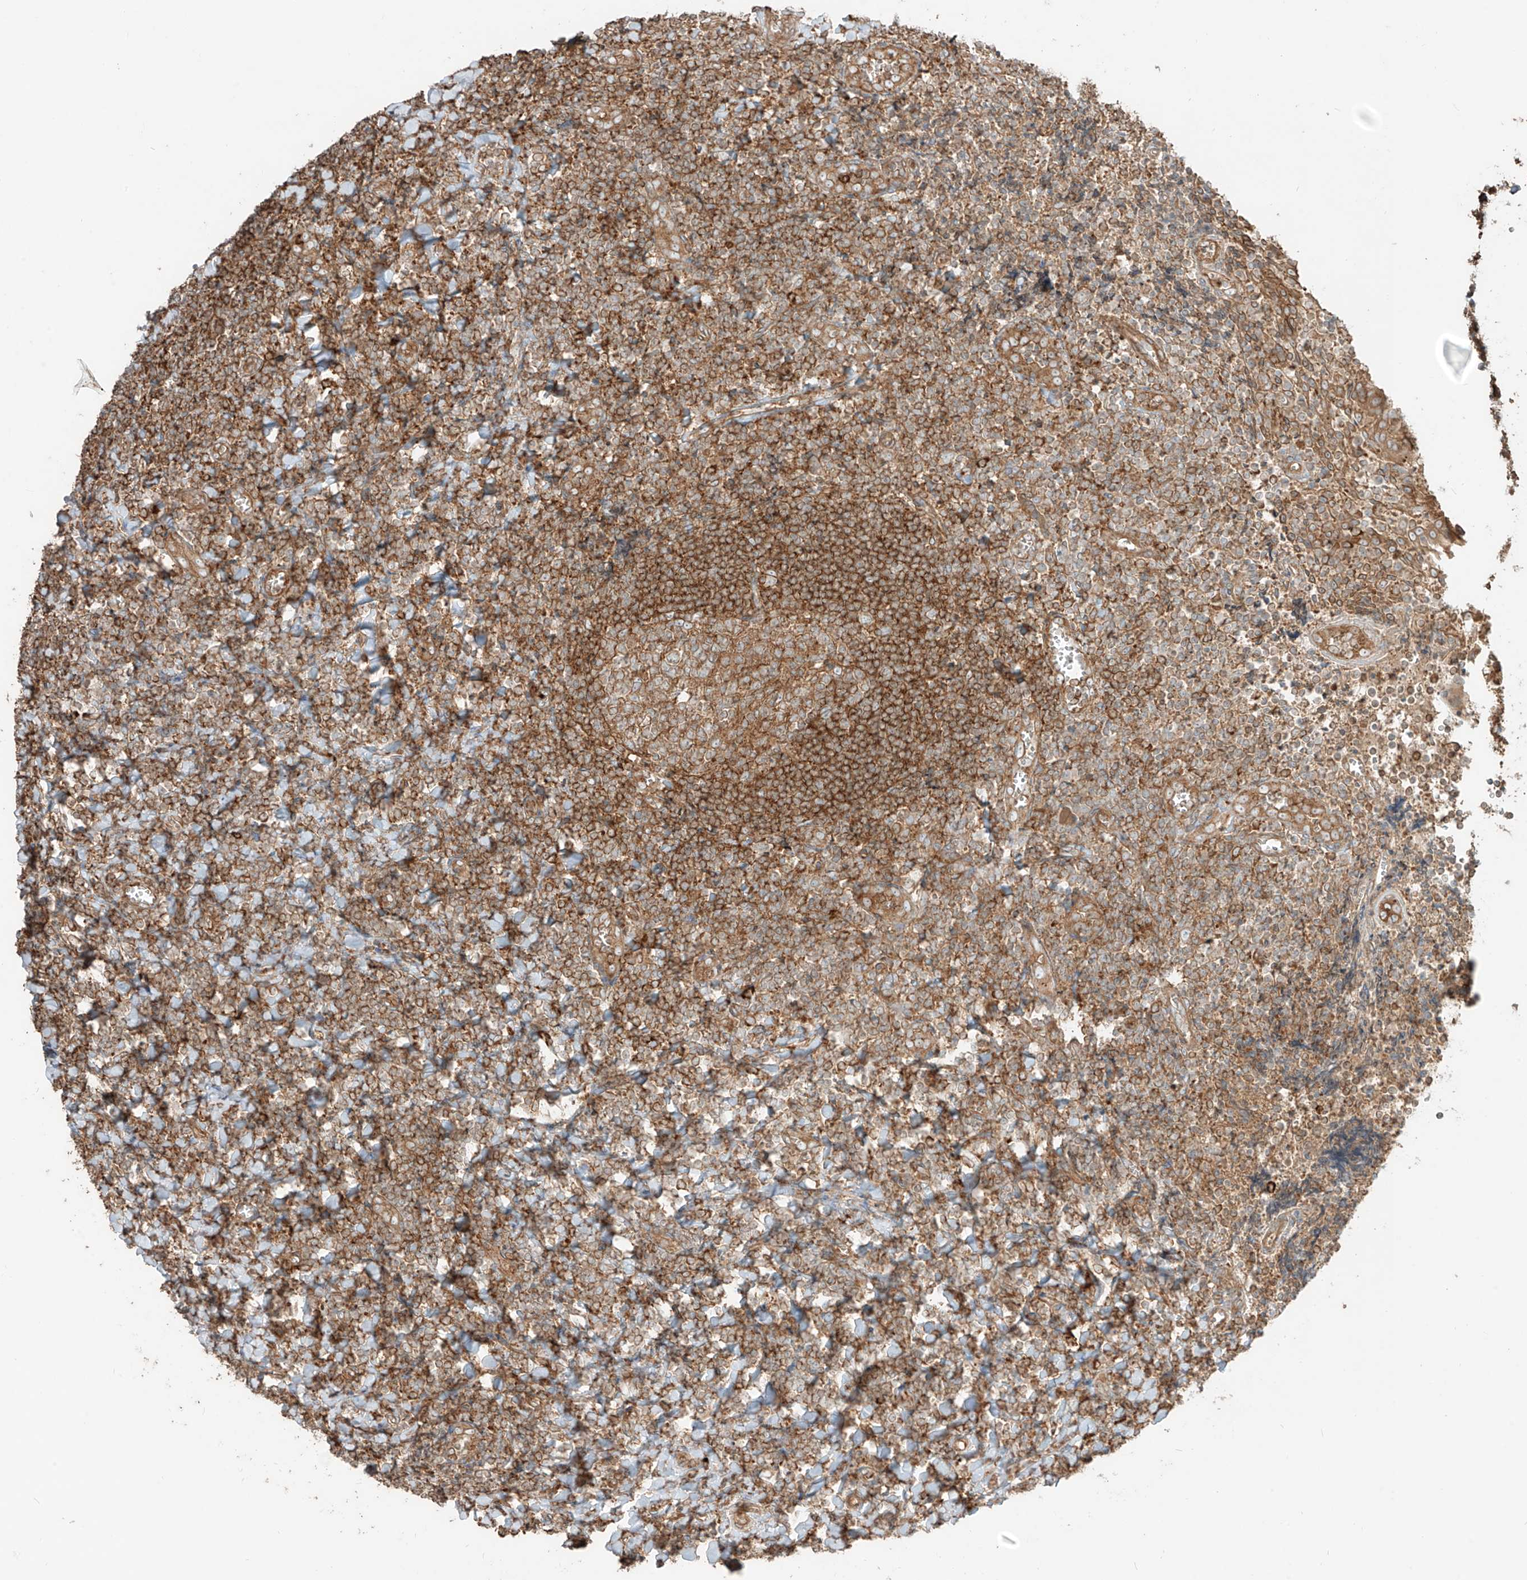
{"staining": {"intensity": "moderate", "quantity": ">75%", "location": "cytoplasmic/membranous"}, "tissue": "tonsil", "cell_type": "Germinal center cells", "image_type": "normal", "snomed": [{"axis": "morphology", "description": "Normal tissue, NOS"}, {"axis": "topography", "description": "Tonsil"}], "caption": "Immunohistochemical staining of normal human tonsil demonstrates moderate cytoplasmic/membranous protein staining in about >75% of germinal center cells.", "gene": "CCDC115", "patient": {"sex": "male", "age": 27}}